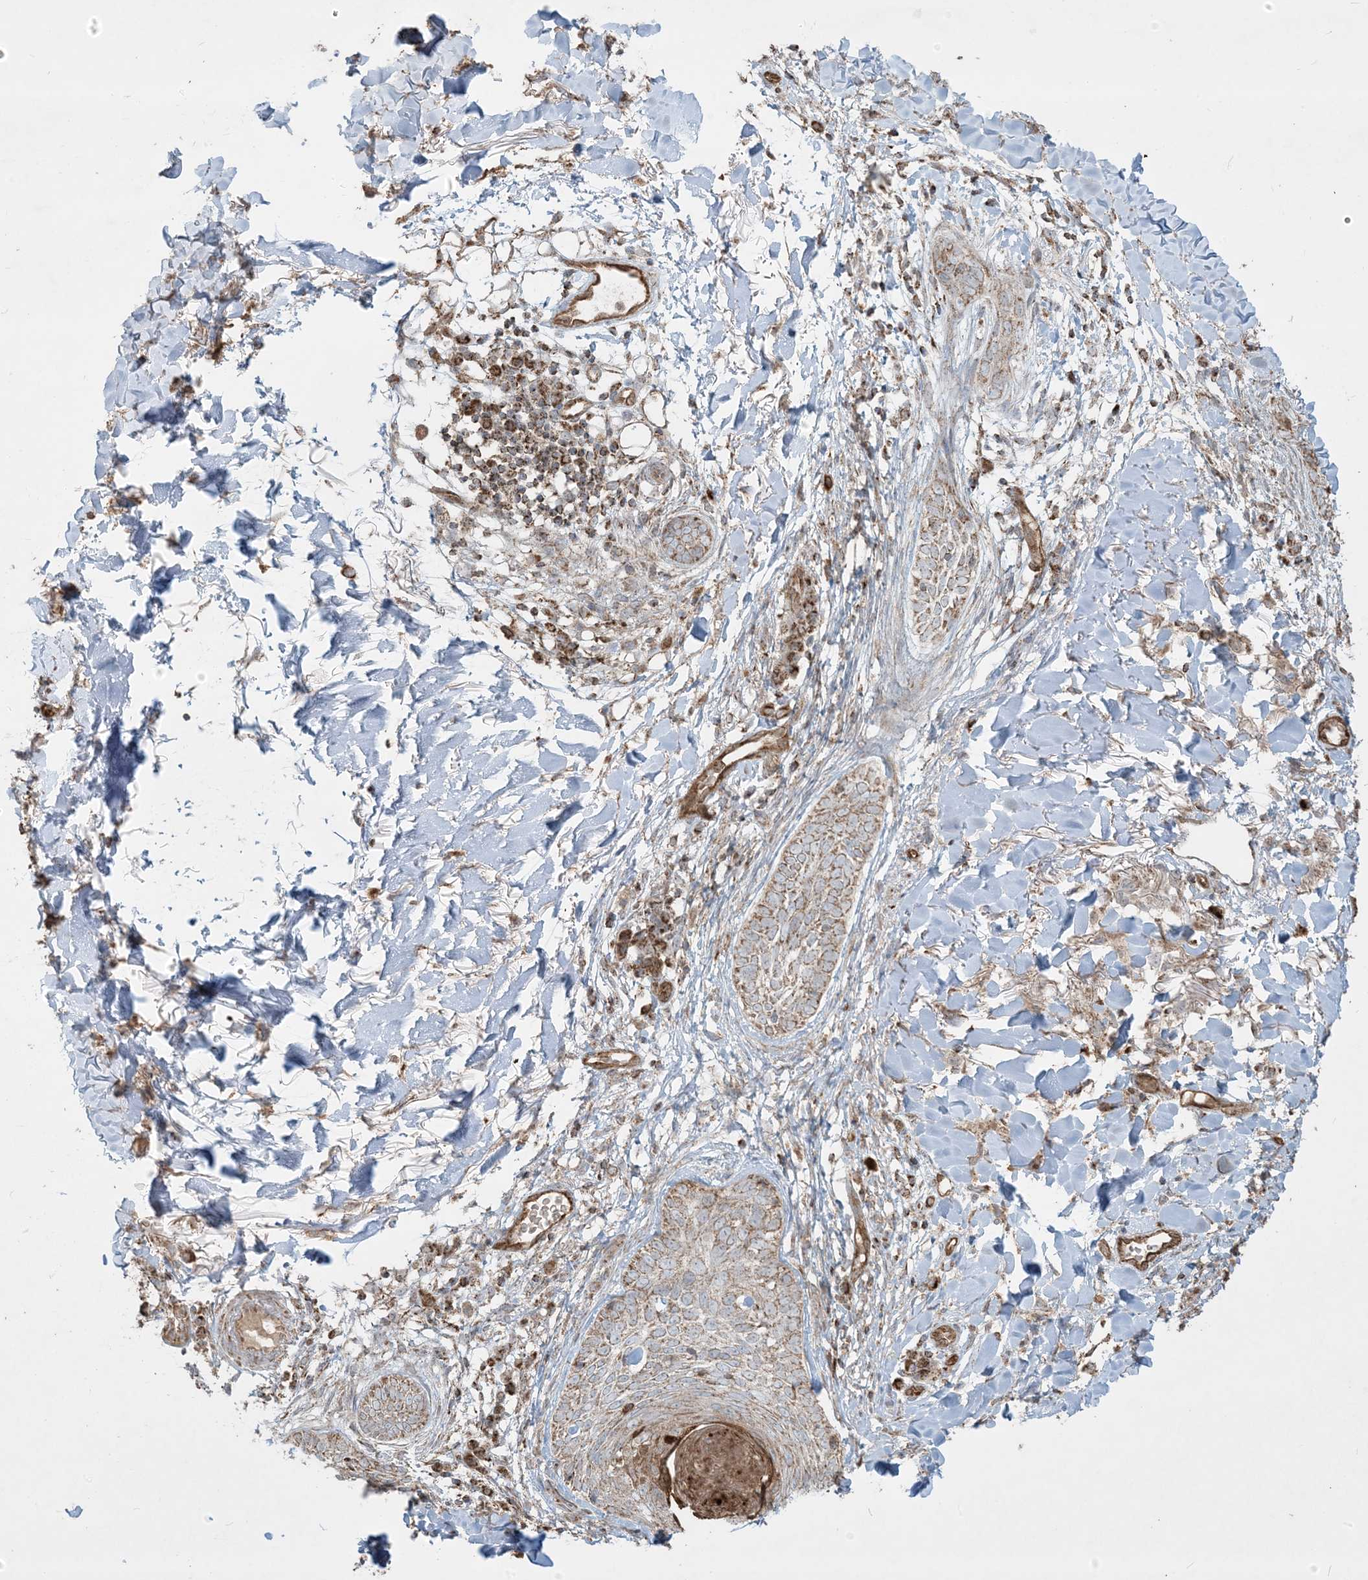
{"staining": {"intensity": "moderate", "quantity": ">75%", "location": "cytoplasmic/membranous"}, "tissue": "skin cancer", "cell_type": "Tumor cells", "image_type": "cancer", "snomed": [{"axis": "morphology", "description": "Basal cell carcinoma"}, {"axis": "topography", "description": "Skin"}], "caption": "Immunohistochemical staining of human basal cell carcinoma (skin) shows moderate cytoplasmic/membranous protein positivity in about >75% of tumor cells.", "gene": "PPM1F", "patient": {"sex": "male", "age": 85}}